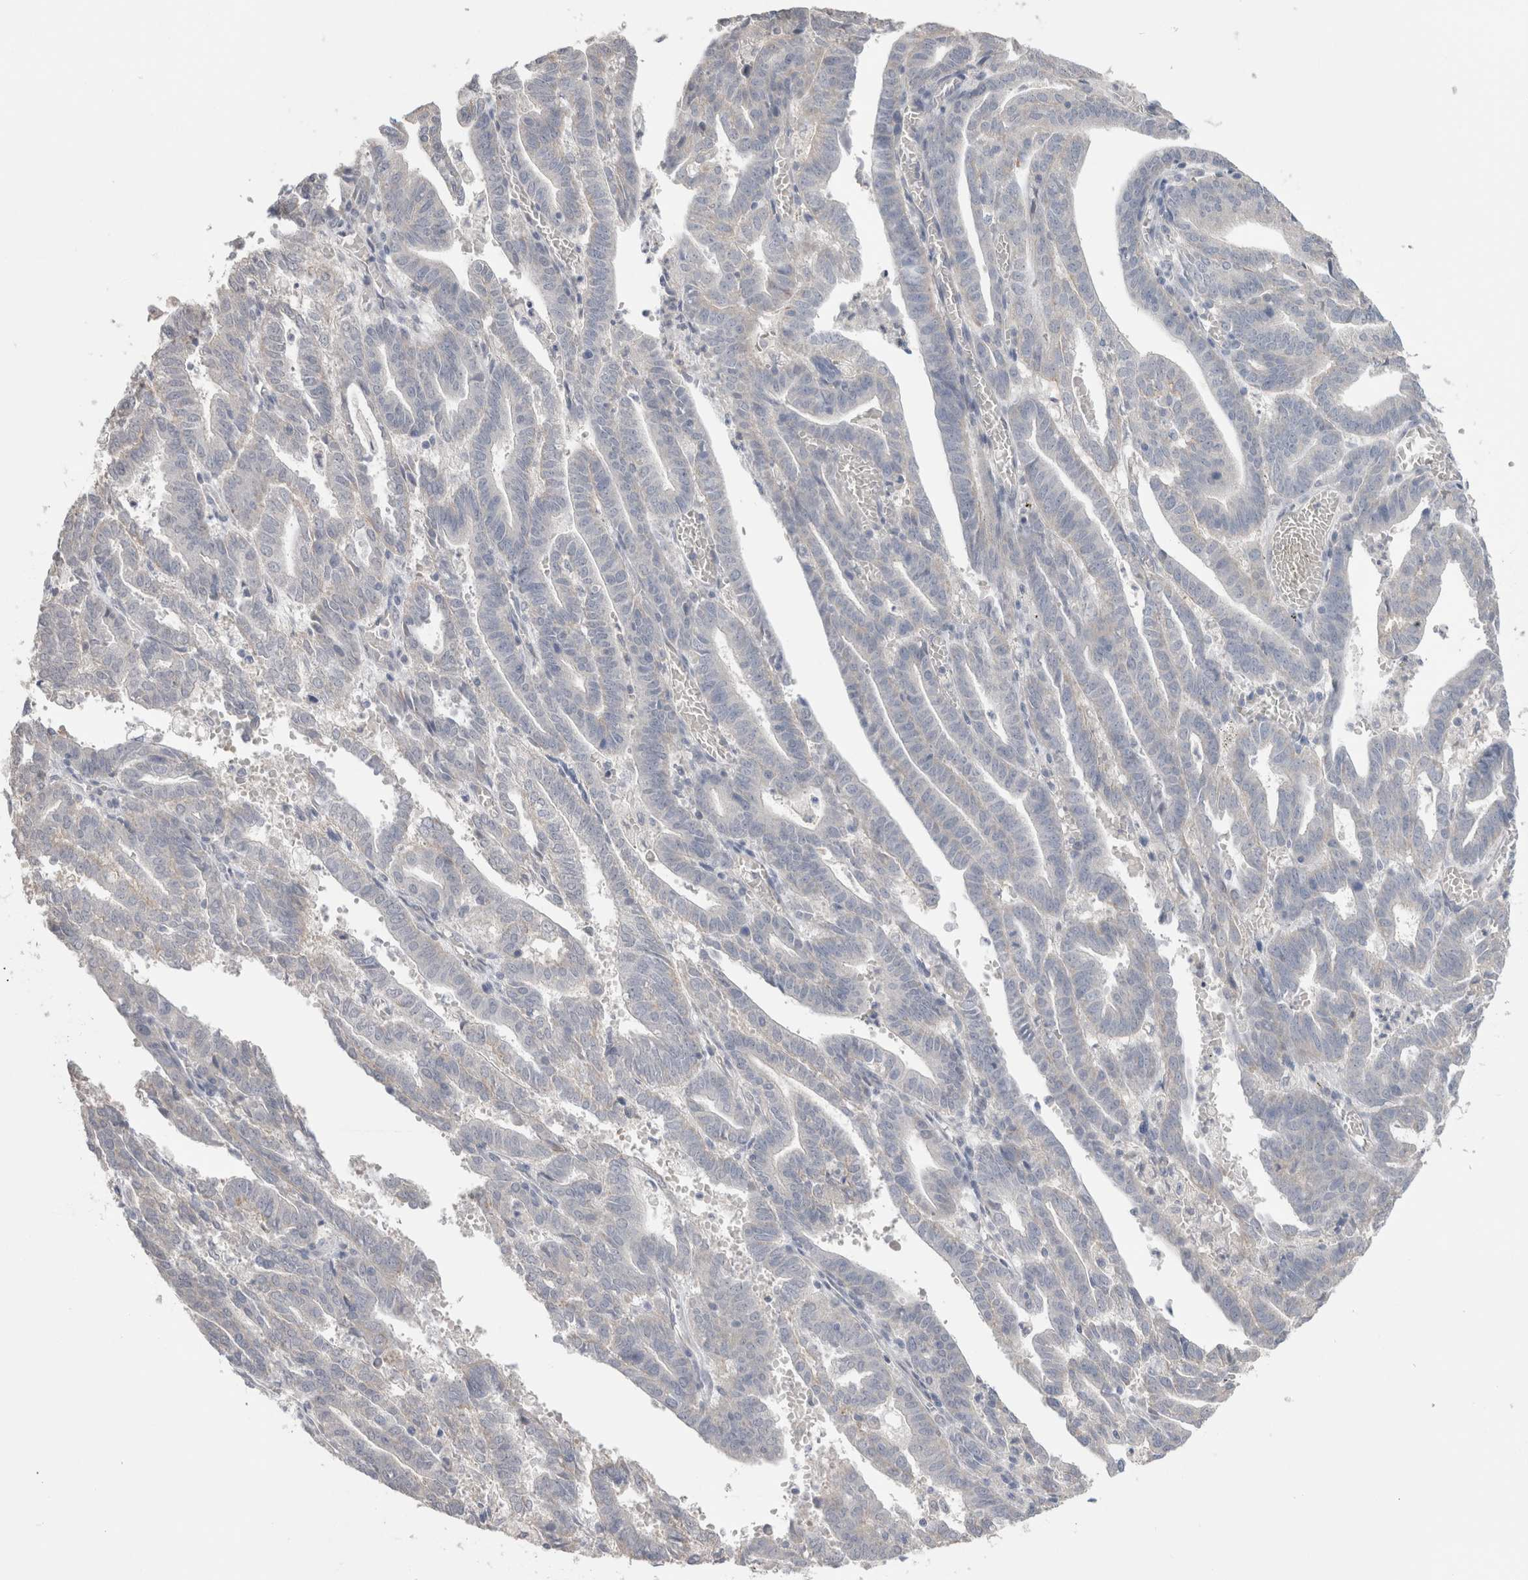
{"staining": {"intensity": "negative", "quantity": "none", "location": "none"}, "tissue": "endometrial cancer", "cell_type": "Tumor cells", "image_type": "cancer", "snomed": [{"axis": "morphology", "description": "Adenocarcinoma, NOS"}, {"axis": "topography", "description": "Uterus"}], "caption": "Protein analysis of endometrial cancer demonstrates no significant staining in tumor cells. (DAB immunohistochemistry with hematoxylin counter stain).", "gene": "DMD", "patient": {"sex": "female", "age": 83}}